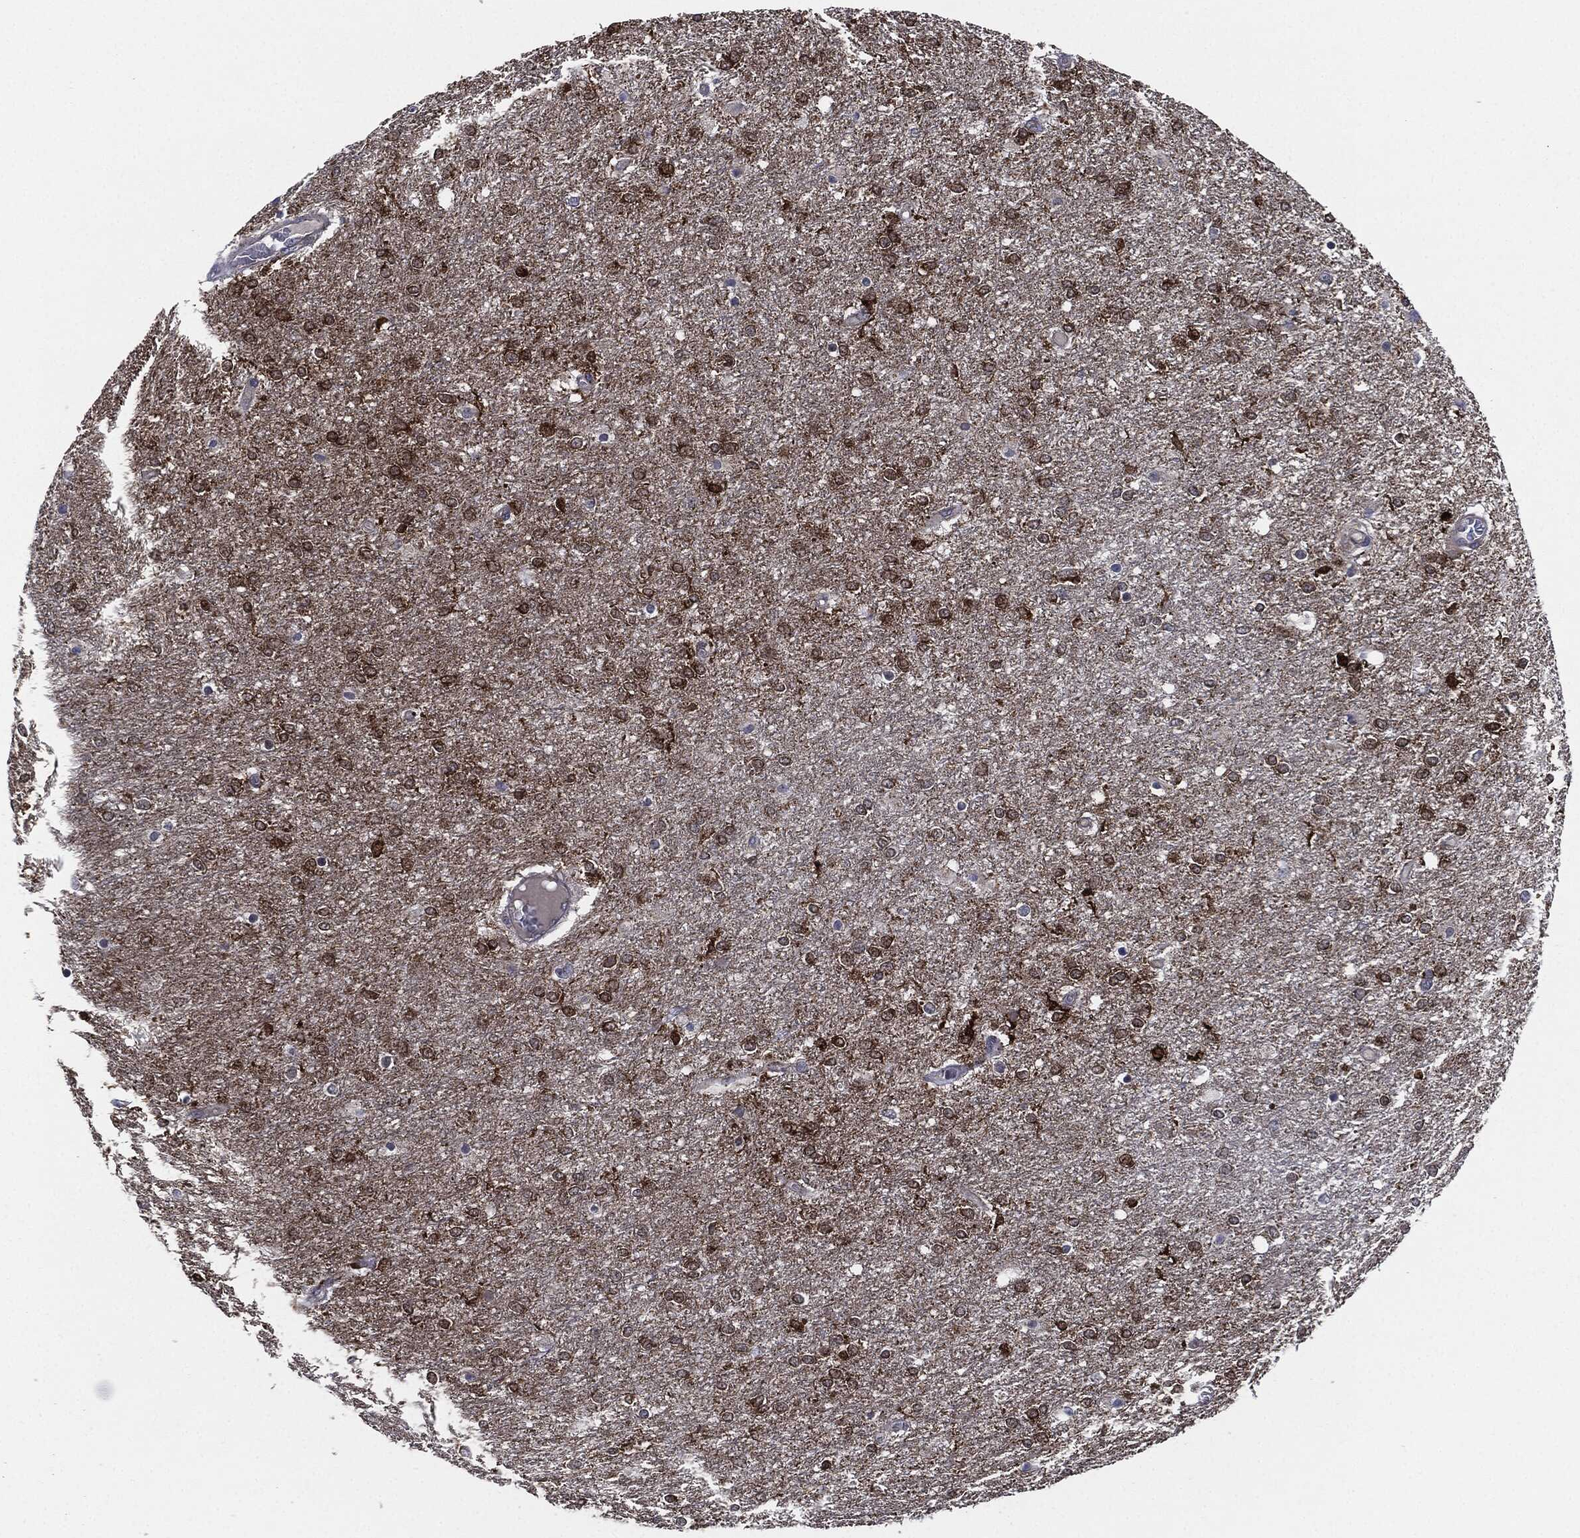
{"staining": {"intensity": "strong", "quantity": "25%-75%", "location": "cytoplasmic/membranous"}, "tissue": "glioma", "cell_type": "Tumor cells", "image_type": "cancer", "snomed": [{"axis": "morphology", "description": "Glioma, malignant, High grade"}, {"axis": "topography", "description": "Brain"}], "caption": "Immunohistochemistry (IHC) micrograph of neoplastic tissue: human malignant glioma (high-grade) stained using IHC reveals high levels of strong protein expression localized specifically in the cytoplasmic/membranous of tumor cells, appearing as a cytoplasmic/membranous brown color.", "gene": "TMEM11", "patient": {"sex": "female", "age": 61}}